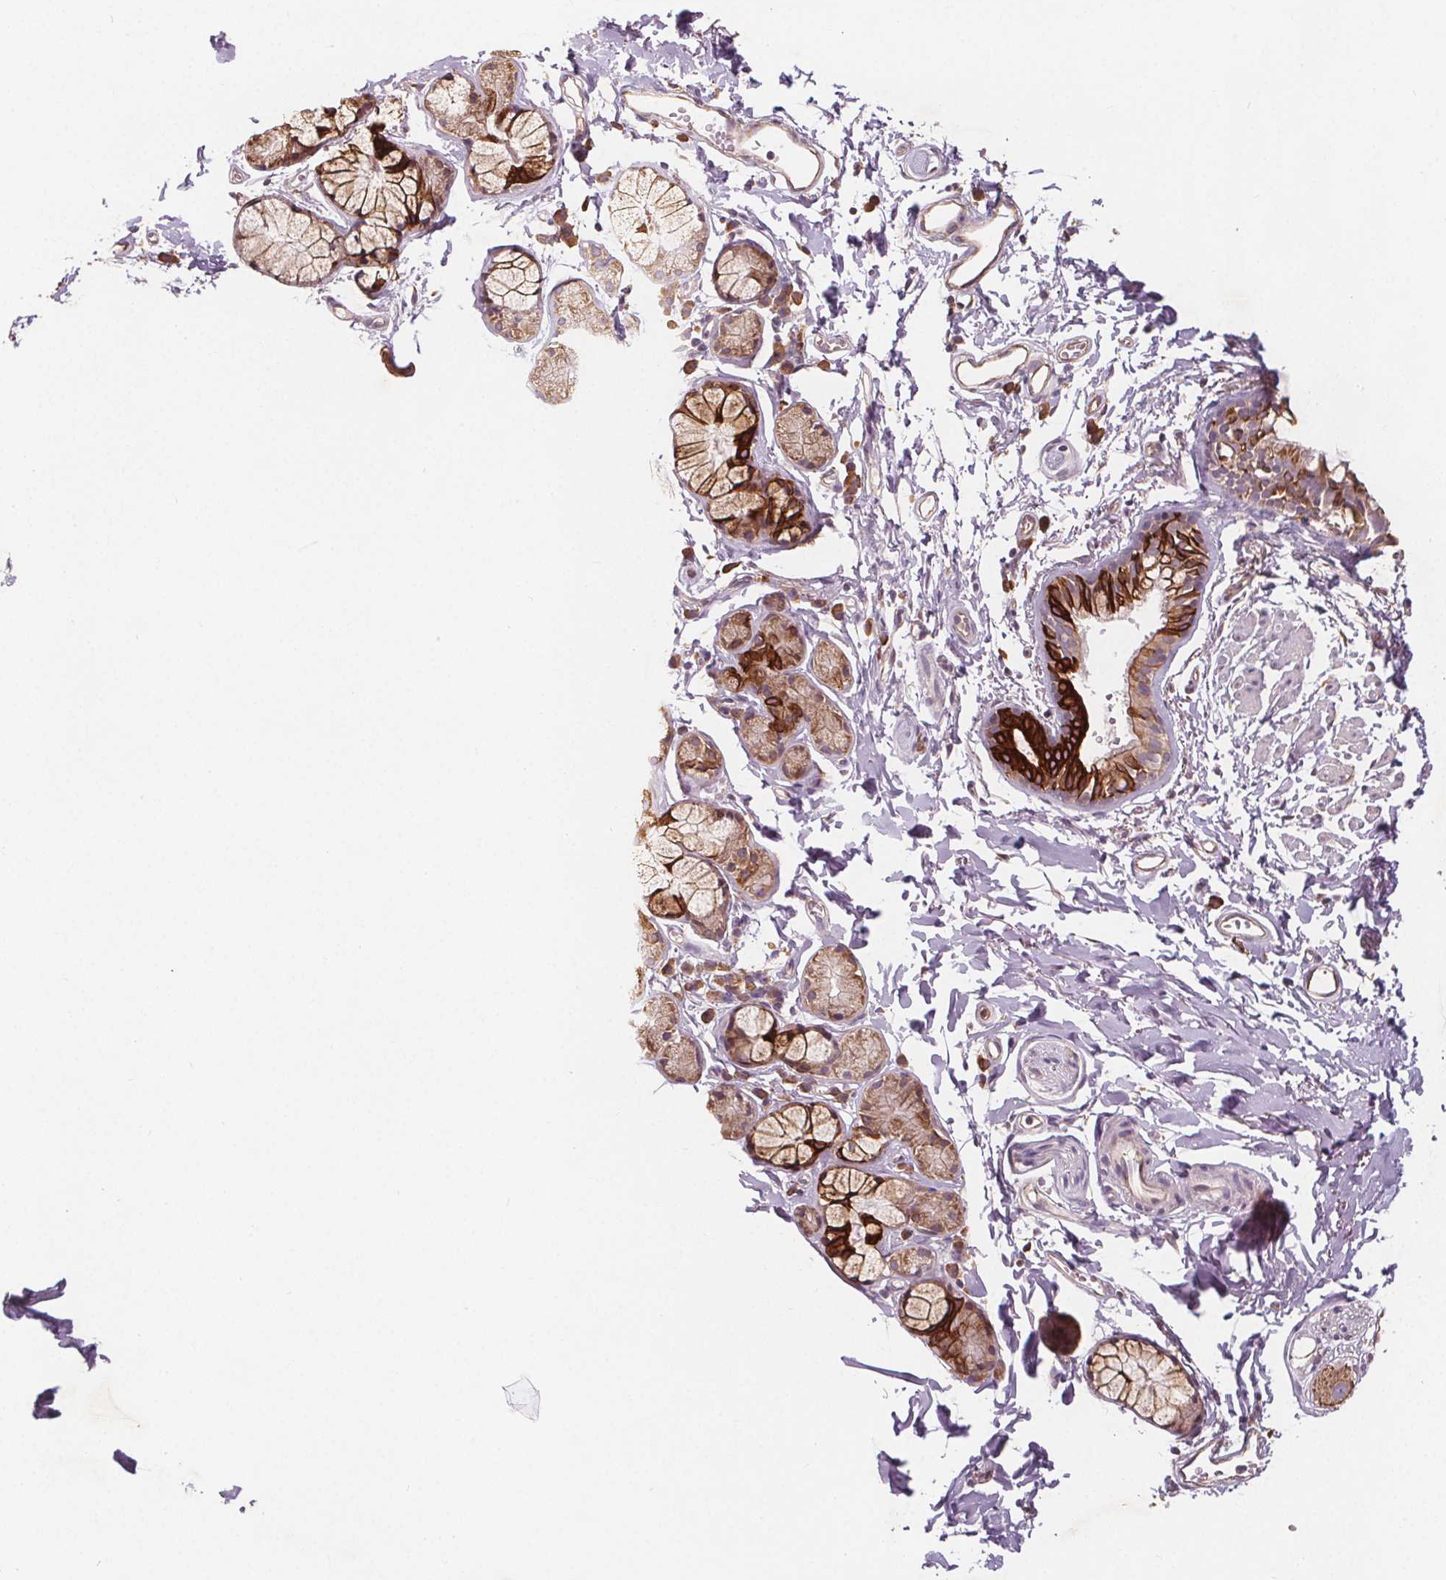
{"staining": {"intensity": "strong", "quantity": "<25%", "location": "cytoplasmic/membranous"}, "tissue": "bronchus", "cell_type": "Respiratory epithelial cells", "image_type": "normal", "snomed": [{"axis": "morphology", "description": "Normal tissue, NOS"}, {"axis": "topography", "description": "Cartilage tissue"}, {"axis": "topography", "description": "Bronchus"}], "caption": "Immunohistochemistry (IHC) photomicrograph of normal bronchus: human bronchus stained using IHC exhibits medium levels of strong protein expression localized specifically in the cytoplasmic/membranous of respiratory epithelial cells, appearing as a cytoplasmic/membranous brown color.", "gene": "TMEM80", "patient": {"sex": "female", "age": 59}}